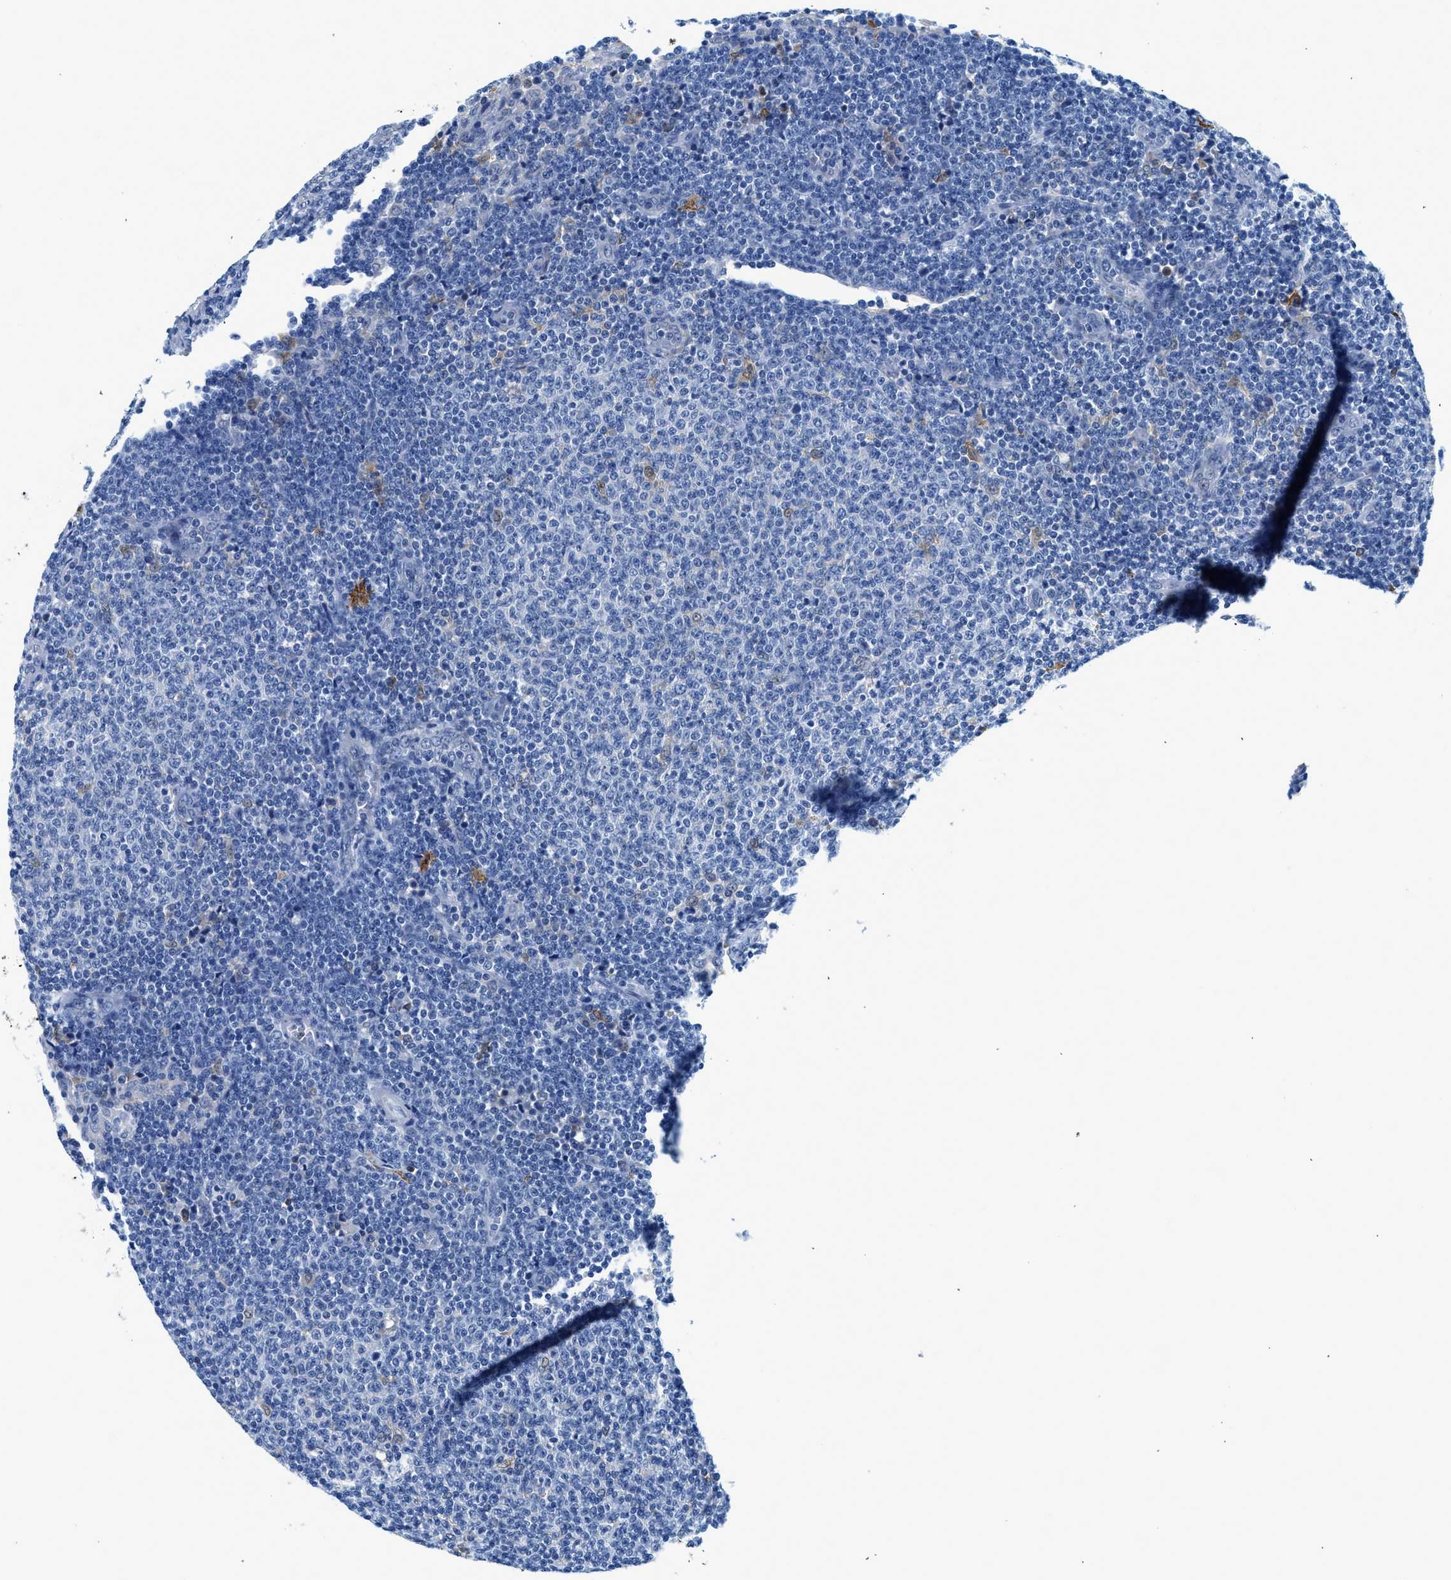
{"staining": {"intensity": "negative", "quantity": "none", "location": "none"}, "tissue": "lymphoma", "cell_type": "Tumor cells", "image_type": "cancer", "snomed": [{"axis": "morphology", "description": "Malignant lymphoma, non-Hodgkin's type, Low grade"}, {"axis": "topography", "description": "Lymph node"}], "caption": "This is a micrograph of IHC staining of low-grade malignant lymphoma, non-Hodgkin's type, which shows no expression in tumor cells.", "gene": "FADS6", "patient": {"sex": "male", "age": 66}}